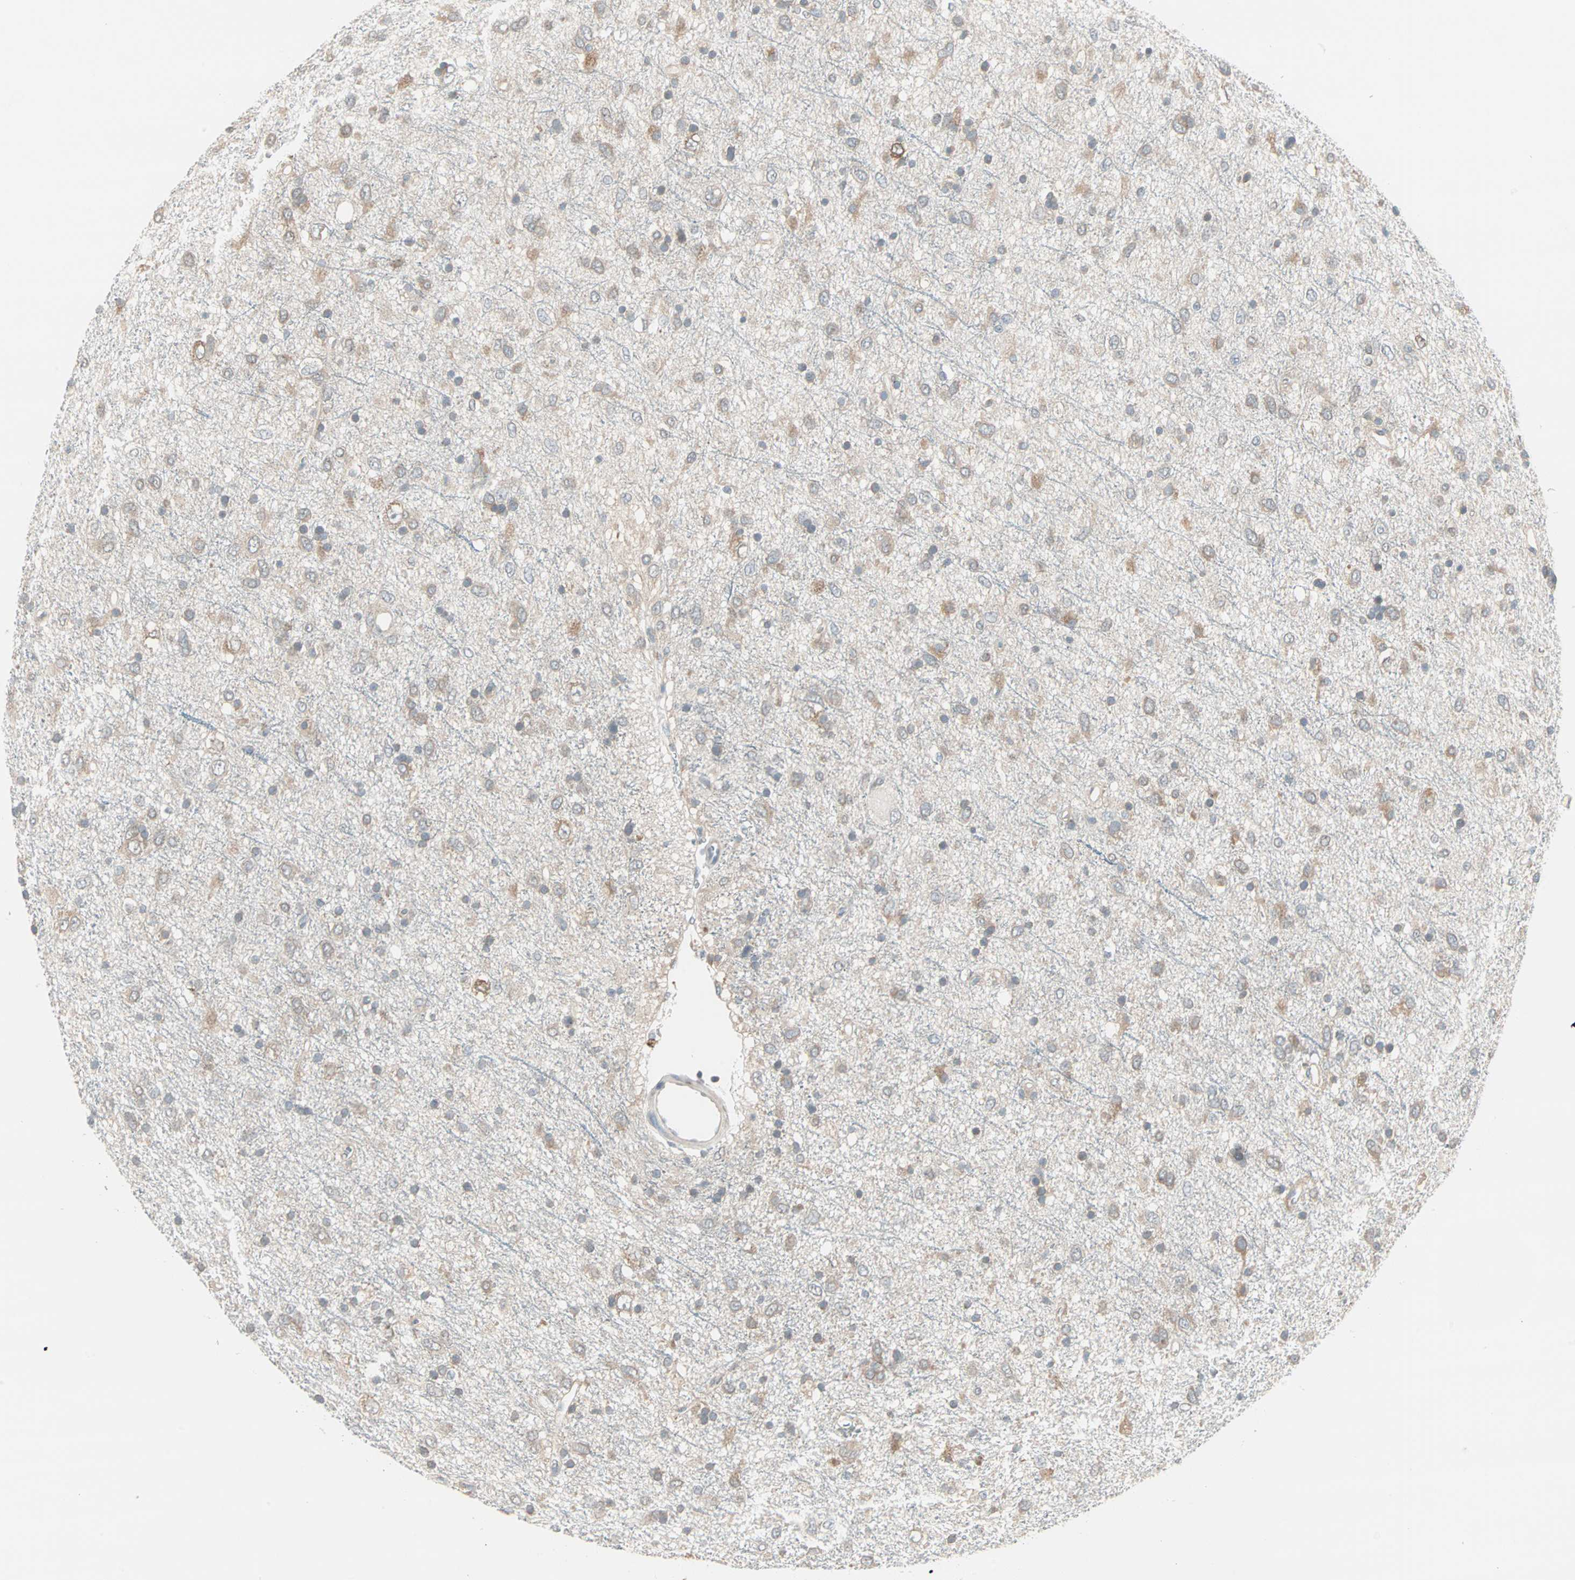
{"staining": {"intensity": "moderate", "quantity": ">75%", "location": "cytoplasmic/membranous"}, "tissue": "glioma", "cell_type": "Tumor cells", "image_type": "cancer", "snomed": [{"axis": "morphology", "description": "Glioma, malignant, Low grade"}, {"axis": "topography", "description": "Brain"}], "caption": "DAB immunohistochemical staining of glioma demonstrates moderate cytoplasmic/membranous protein expression in about >75% of tumor cells.", "gene": "ZFP36", "patient": {"sex": "male", "age": 77}}